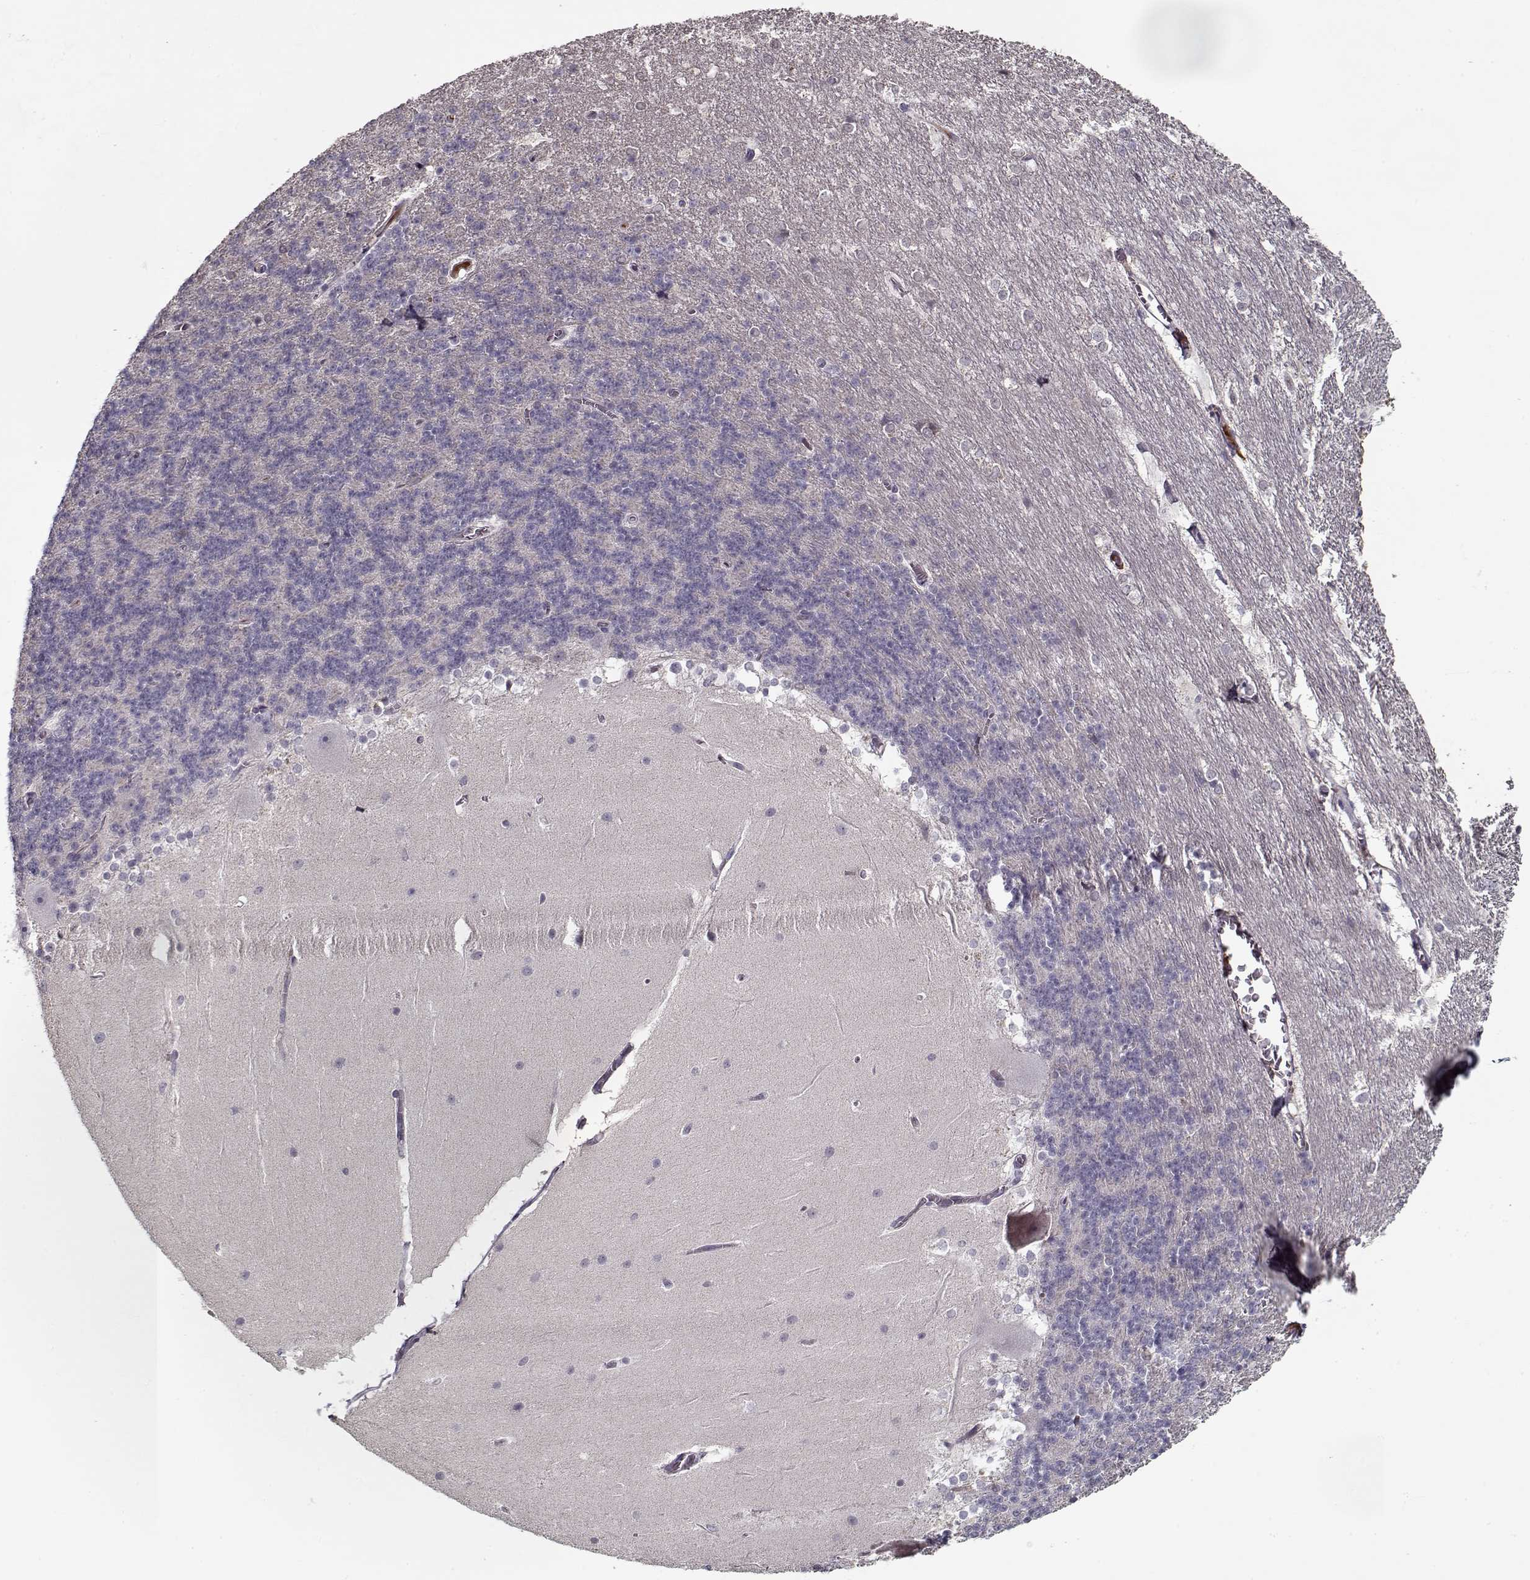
{"staining": {"intensity": "negative", "quantity": "none", "location": "none"}, "tissue": "cerebellum", "cell_type": "Cells in granular layer", "image_type": "normal", "snomed": [{"axis": "morphology", "description": "Normal tissue, NOS"}, {"axis": "topography", "description": "Cerebellum"}], "caption": "Protein analysis of benign cerebellum demonstrates no significant expression in cells in granular layer. Nuclei are stained in blue.", "gene": "AFM", "patient": {"sex": "female", "age": 19}}